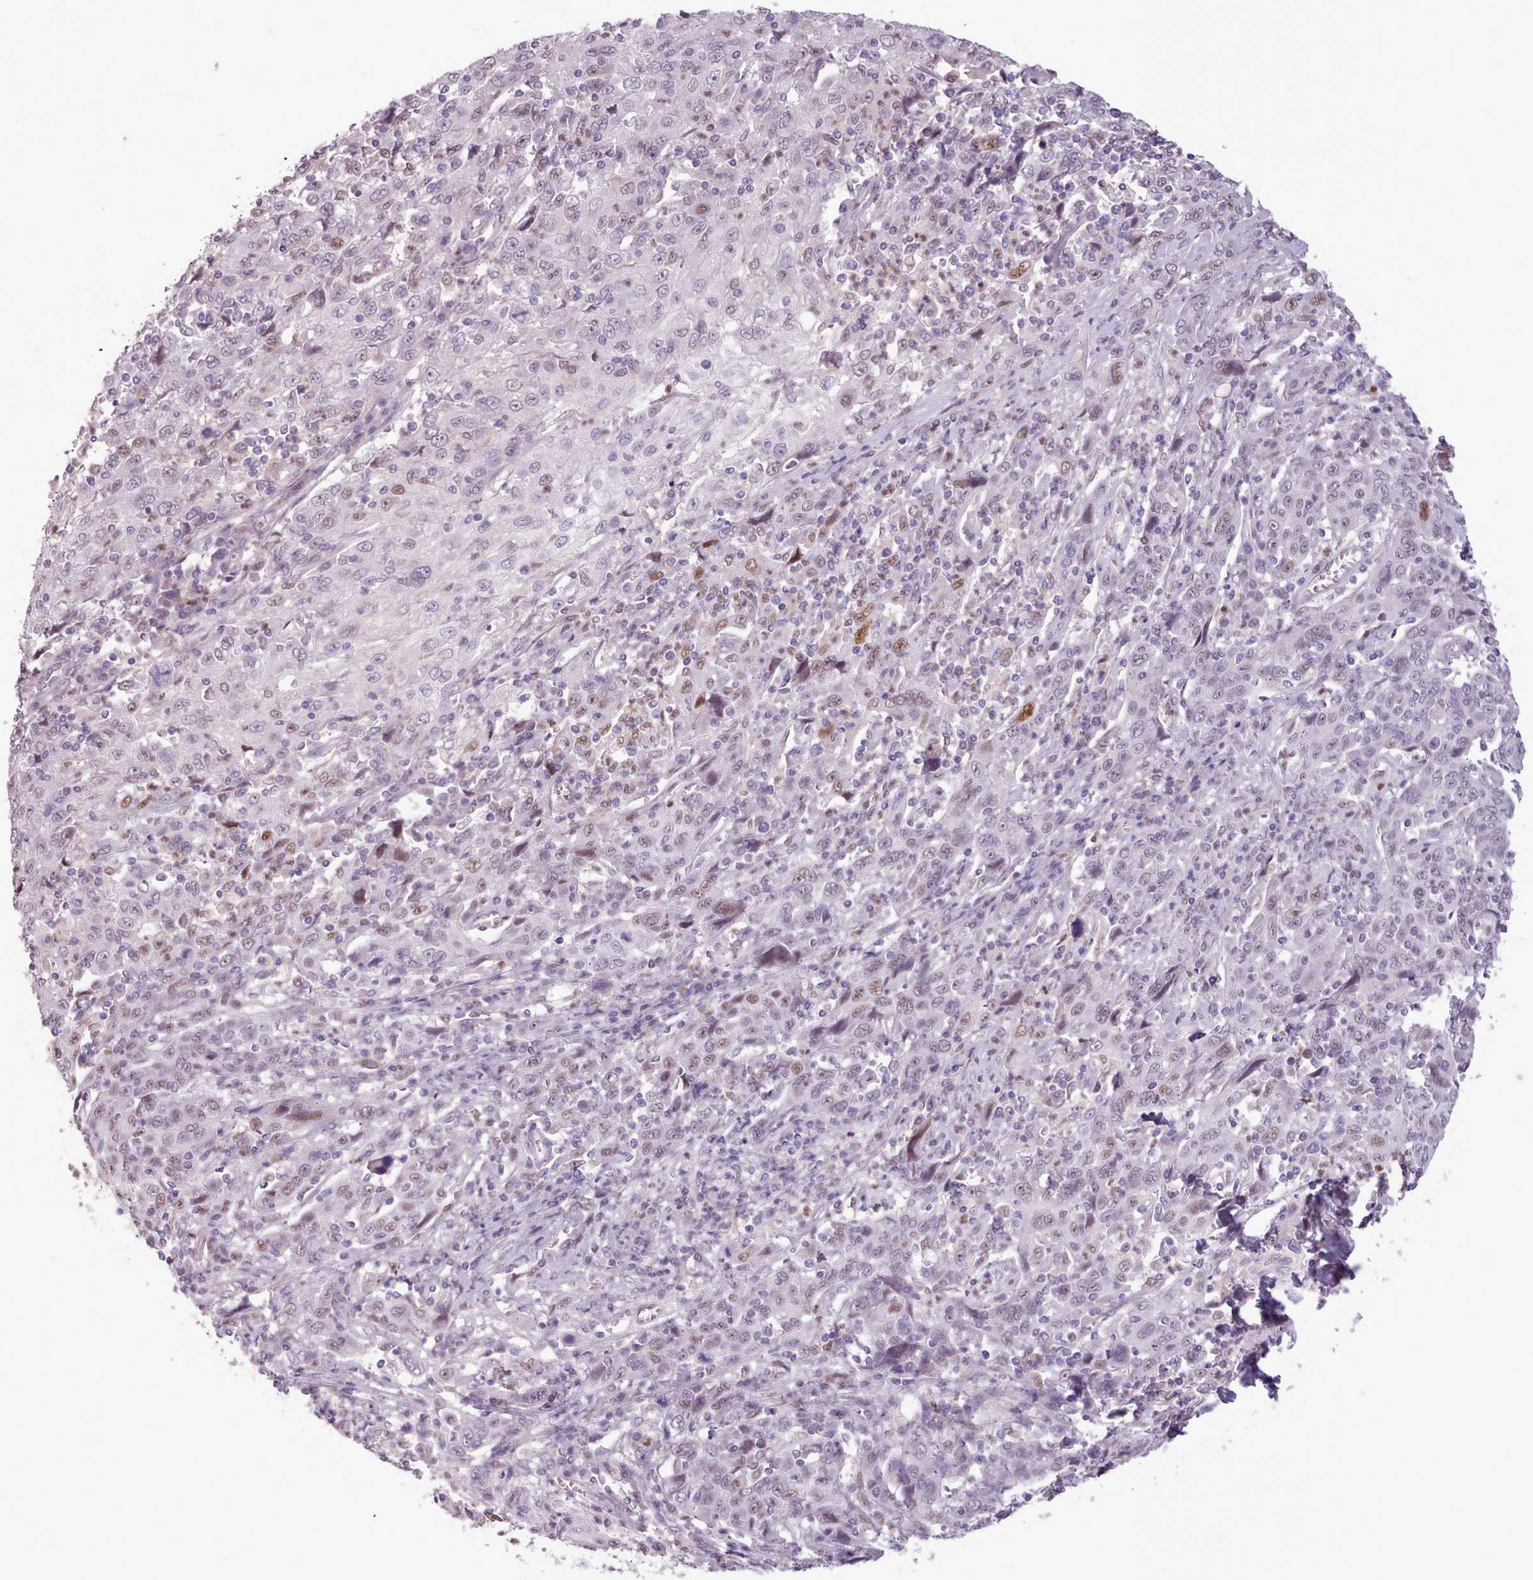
{"staining": {"intensity": "moderate", "quantity": "<25%", "location": "nuclear"}, "tissue": "cervical cancer", "cell_type": "Tumor cells", "image_type": "cancer", "snomed": [{"axis": "morphology", "description": "Squamous cell carcinoma, NOS"}, {"axis": "topography", "description": "Cervix"}], "caption": "Moderate nuclear staining for a protein is appreciated in approximately <25% of tumor cells of cervical cancer (squamous cell carcinoma) using IHC.", "gene": "SLURP1", "patient": {"sex": "female", "age": 46}}